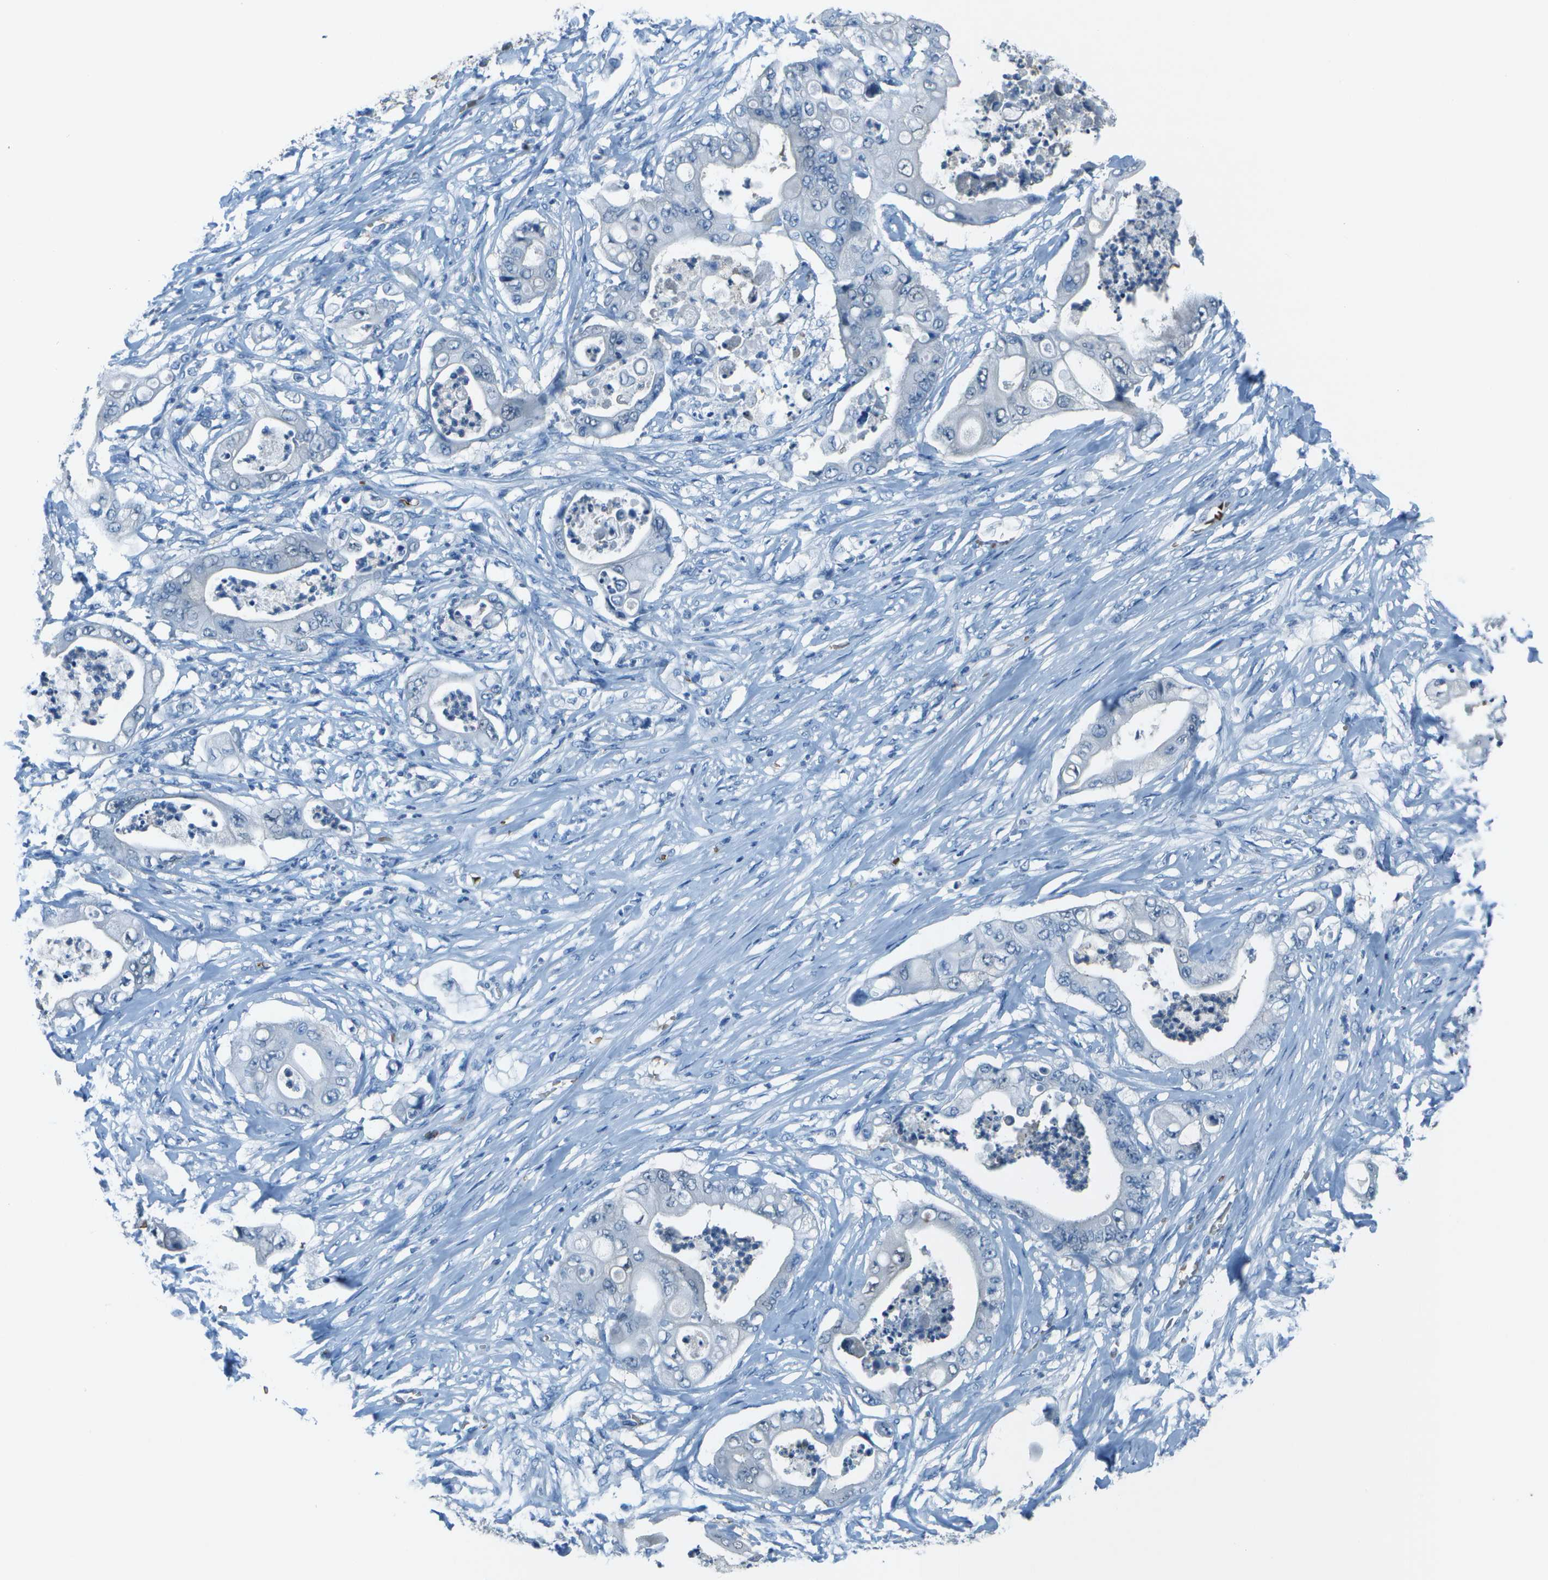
{"staining": {"intensity": "negative", "quantity": "none", "location": "none"}, "tissue": "stomach cancer", "cell_type": "Tumor cells", "image_type": "cancer", "snomed": [{"axis": "morphology", "description": "Adenocarcinoma, NOS"}, {"axis": "topography", "description": "Stomach"}], "caption": "Immunohistochemistry histopathology image of neoplastic tissue: human stomach cancer stained with DAB exhibits no significant protein expression in tumor cells.", "gene": "ASL", "patient": {"sex": "female", "age": 73}}